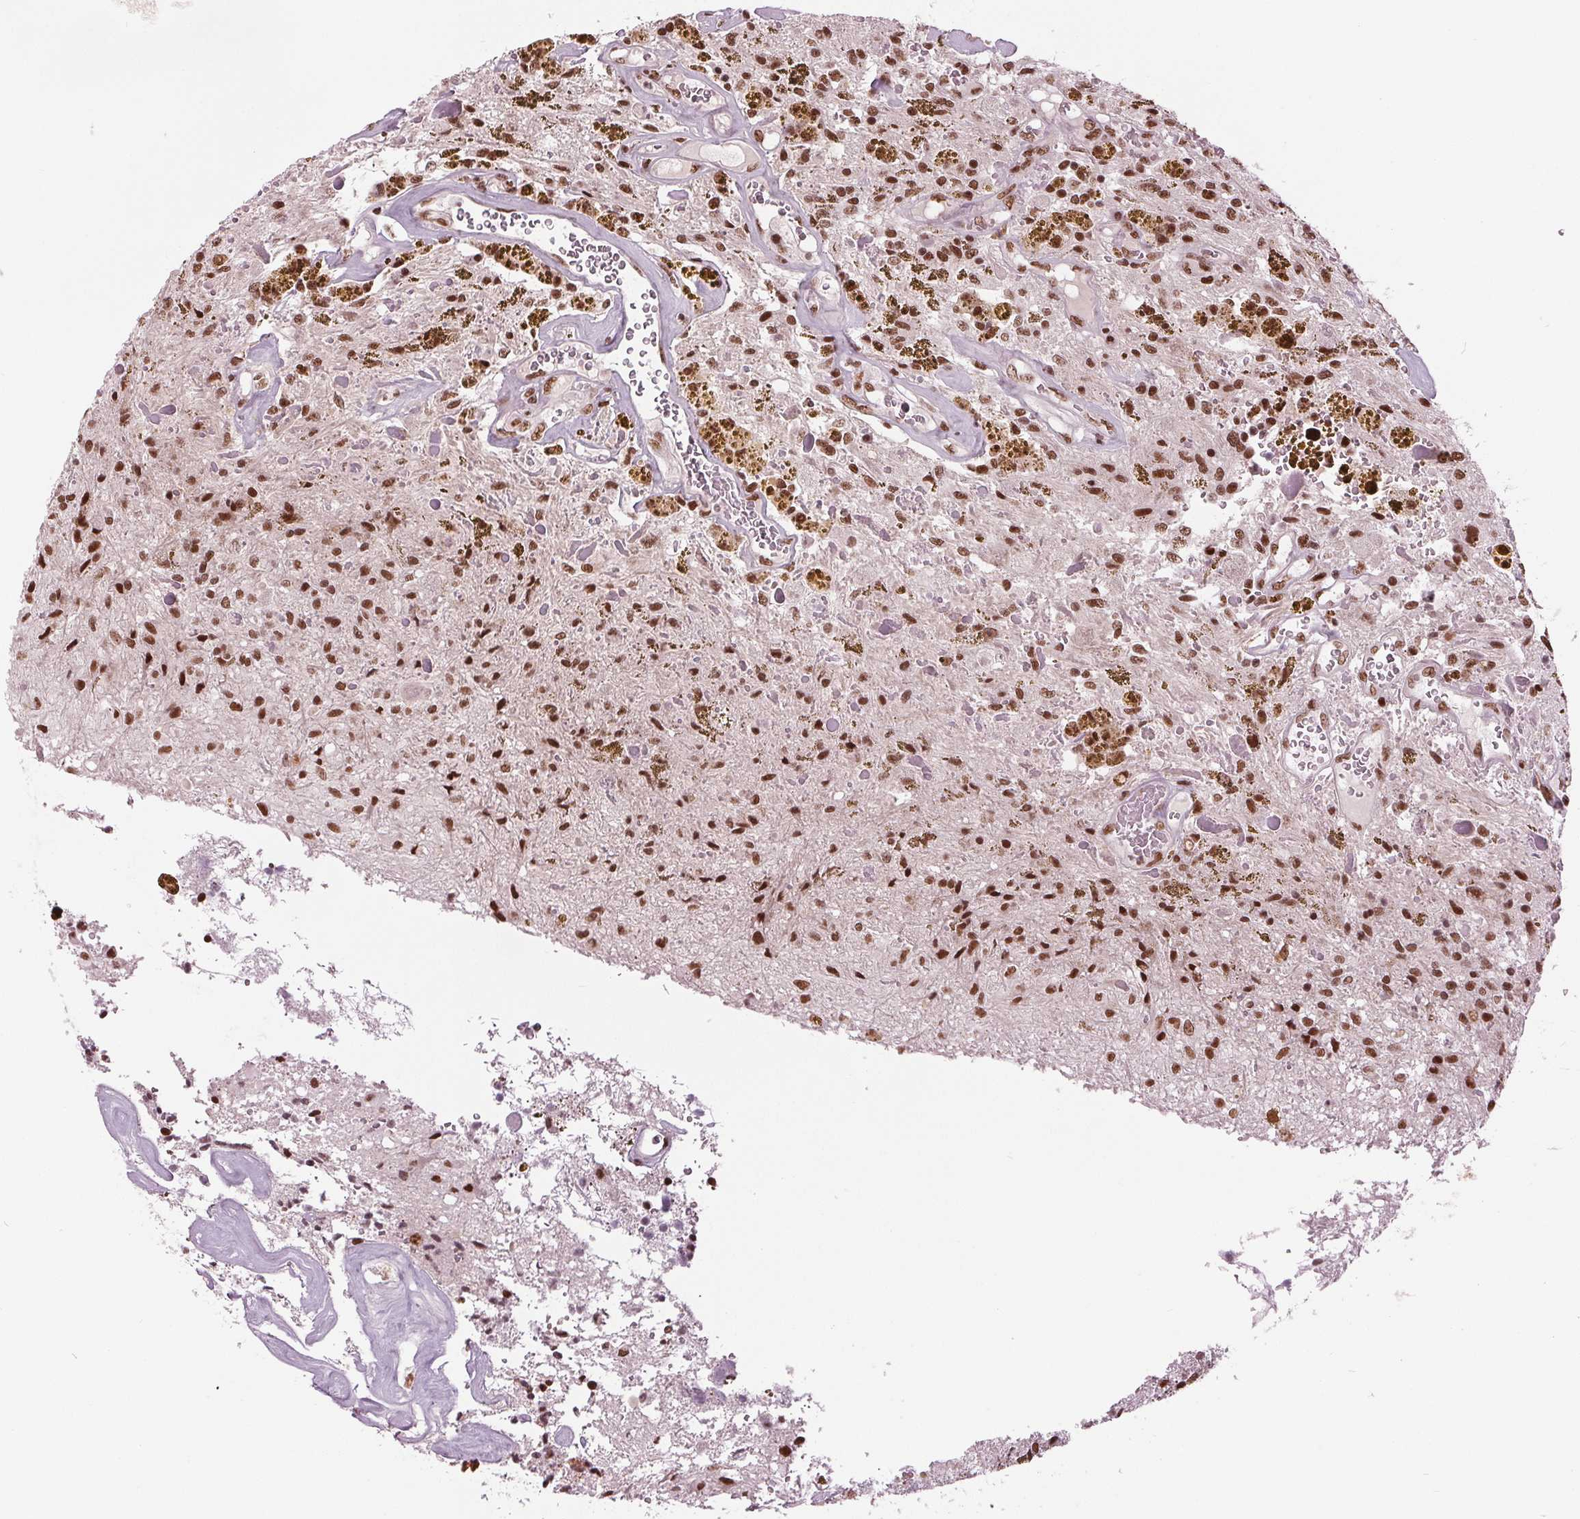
{"staining": {"intensity": "strong", "quantity": ">75%", "location": "nuclear"}, "tissue": "glioma", "cell_type": "Tumor cells", "image_type": "cancer", "snomed": [{"axis": "morphology", "description": "Glioma, malignant, Low grade"}, {"axis": "topography", "description": "Cerebellum"}], "caption": "This photomicrograph exhibits IHC staining of glioma, with high strong nuclear expression in about >75% of tumor cells.", "gene": "LSM2", "patient": {"sex": "female", "age": 14}}